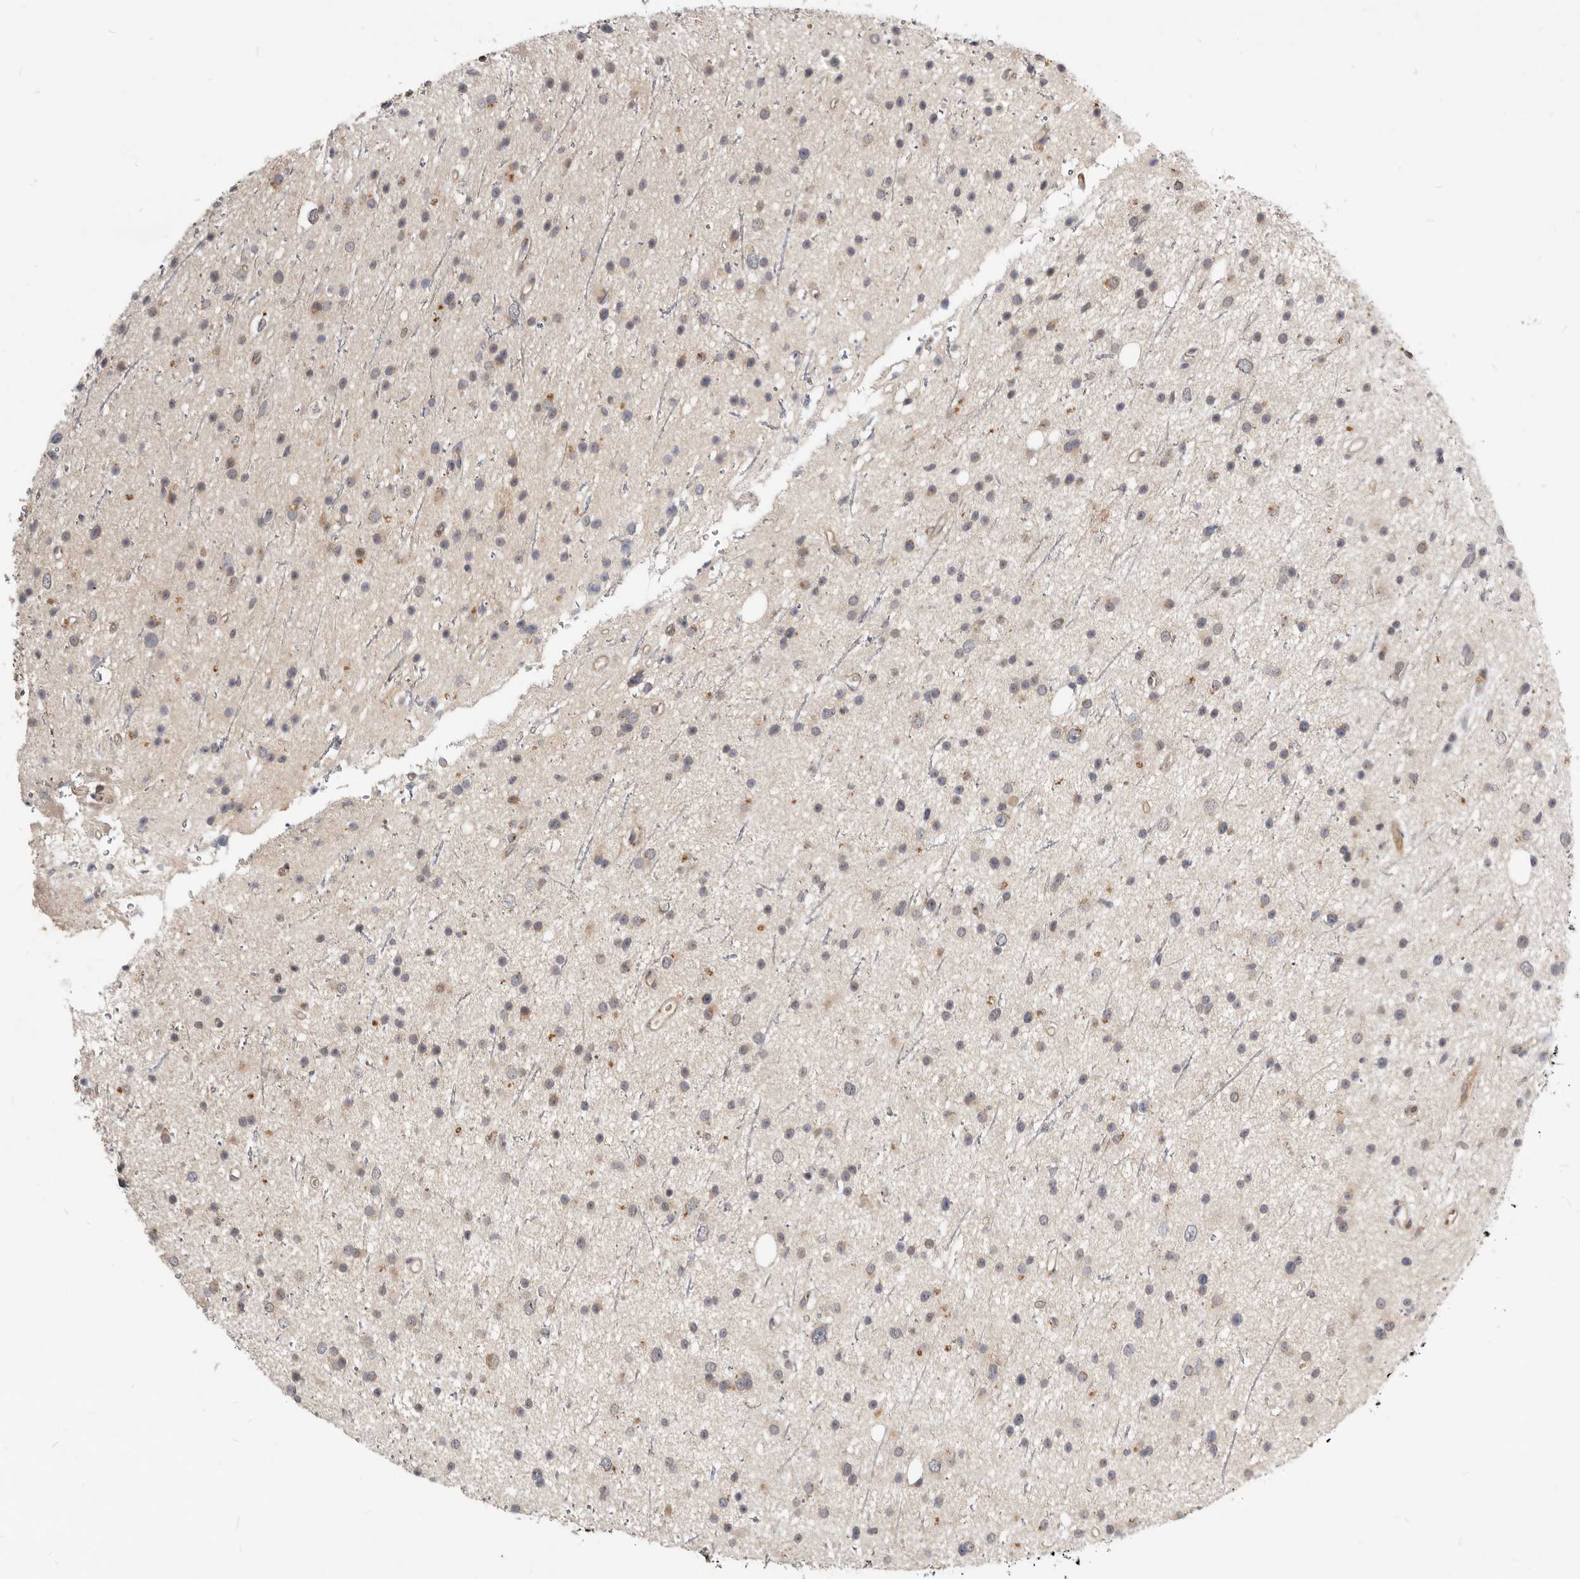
{"staining": {"intensity": "moderate", "quantity": "<25%", "location": "cytoplasmic/membranous"}, "tissue": "glioma", "cell_type": "Tumor cells", "image_type": "cancer", "snomed": [{"axis": "morphology", "description": "Glioma, malignant, Low grade"}, {"axis": "topography", "description": "Cerebral cortex"}], "caption": "This histopathology image reveals immunohistochemistry staining of glioma, with low moderate cytoplasmic/membranous positivity in about <25% of tumor cells.", "gene": "NPY4R", "patient": {"sex": "female", "age": 39}}